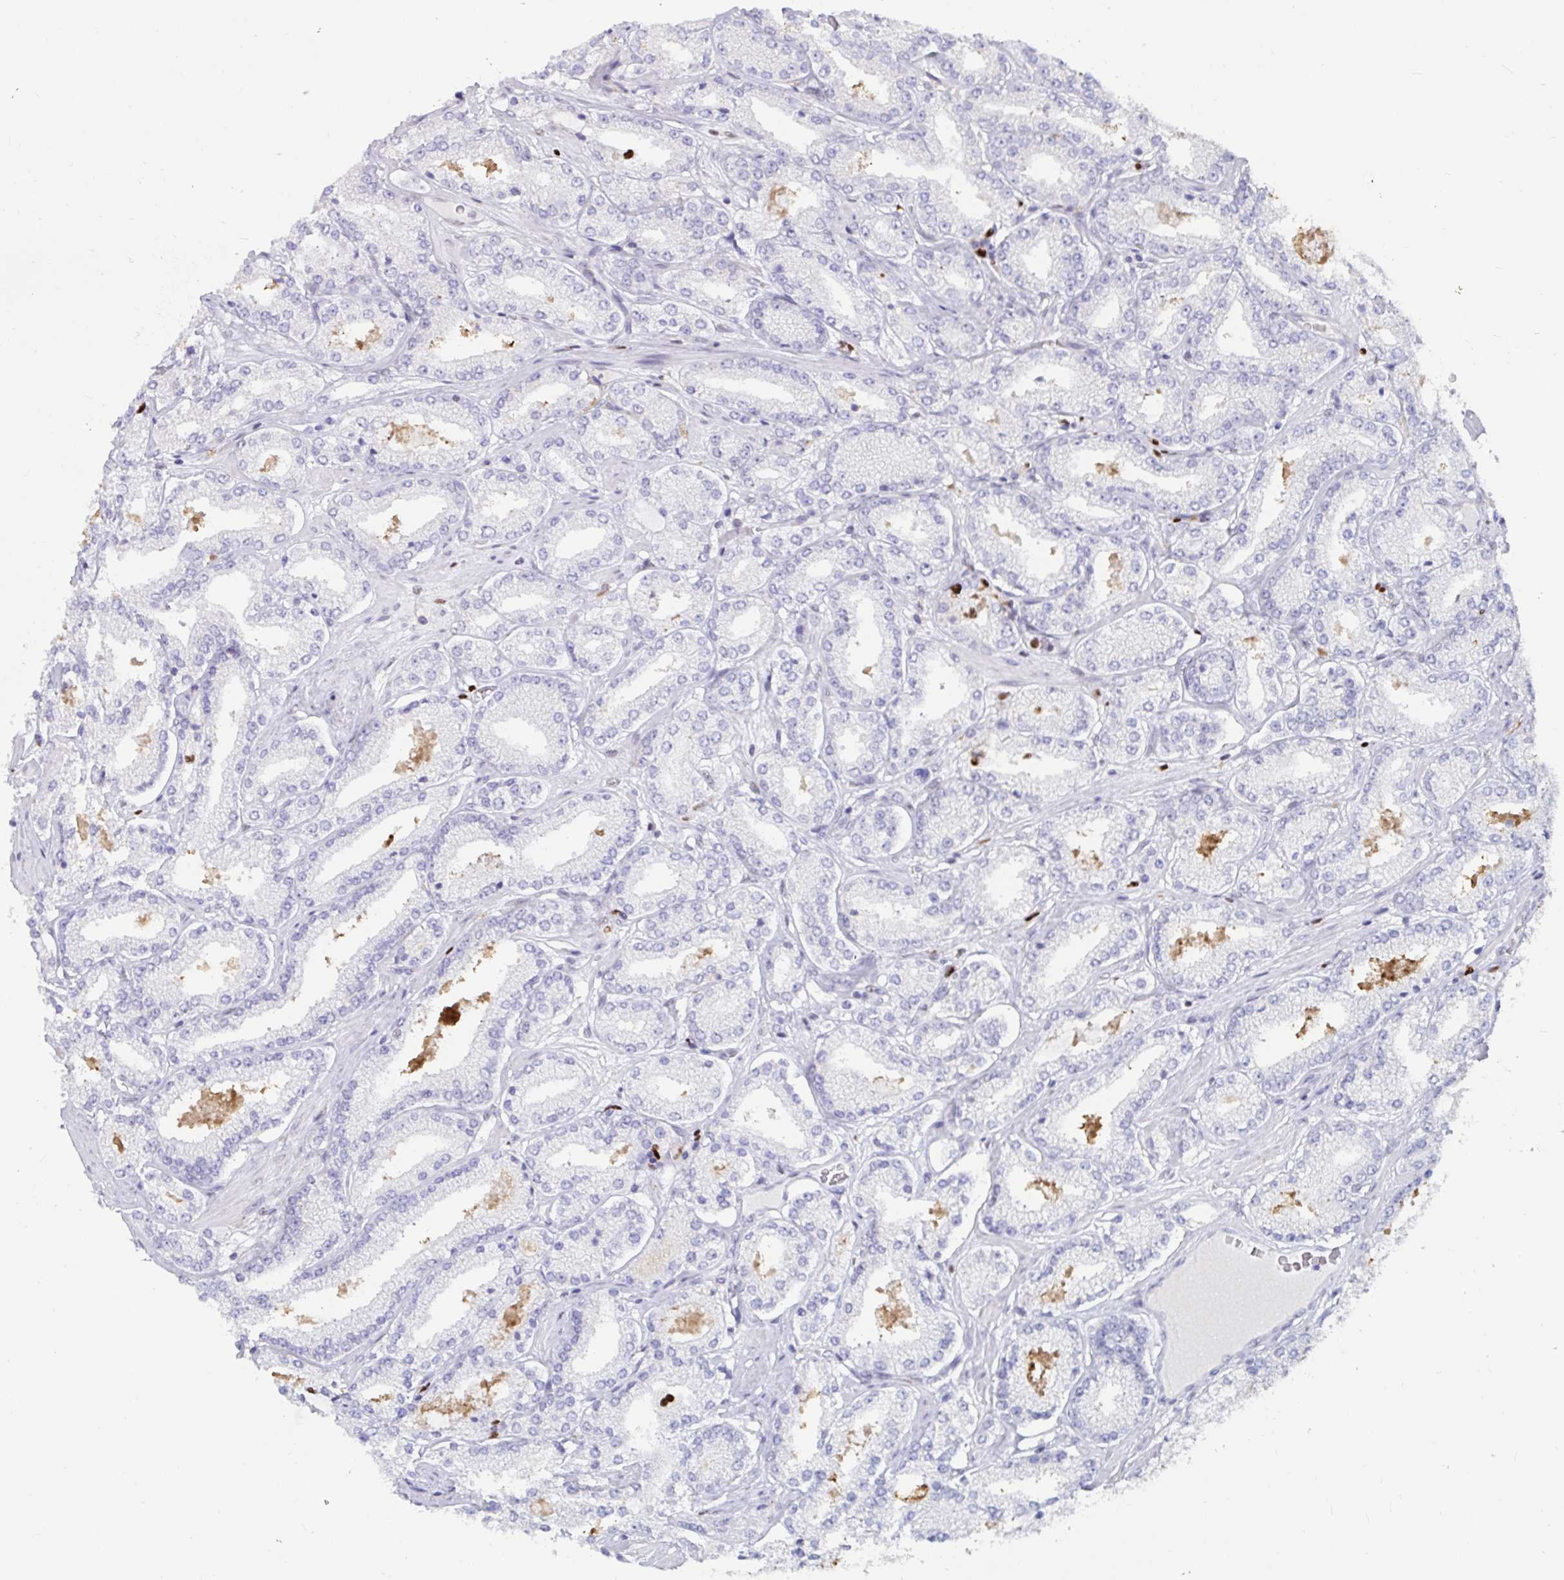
{"staining": {"intensity": "negative", "quantity": "none", "location": "none"}, "tissue": "prostate cancer", "cell_type": "Tumor cells", "image_type": "cancer", "snomed": [{"axis": "morphology", "description": "Adenocarcinoma, High grade"}, {"axis": "topography", "description": "Prostate"}], "caption": "The histopathology image displays no staining of tumor cells in prostate cancer.", "gene": "ZNF586", "patient": {"sex": "male", "age": 63}}